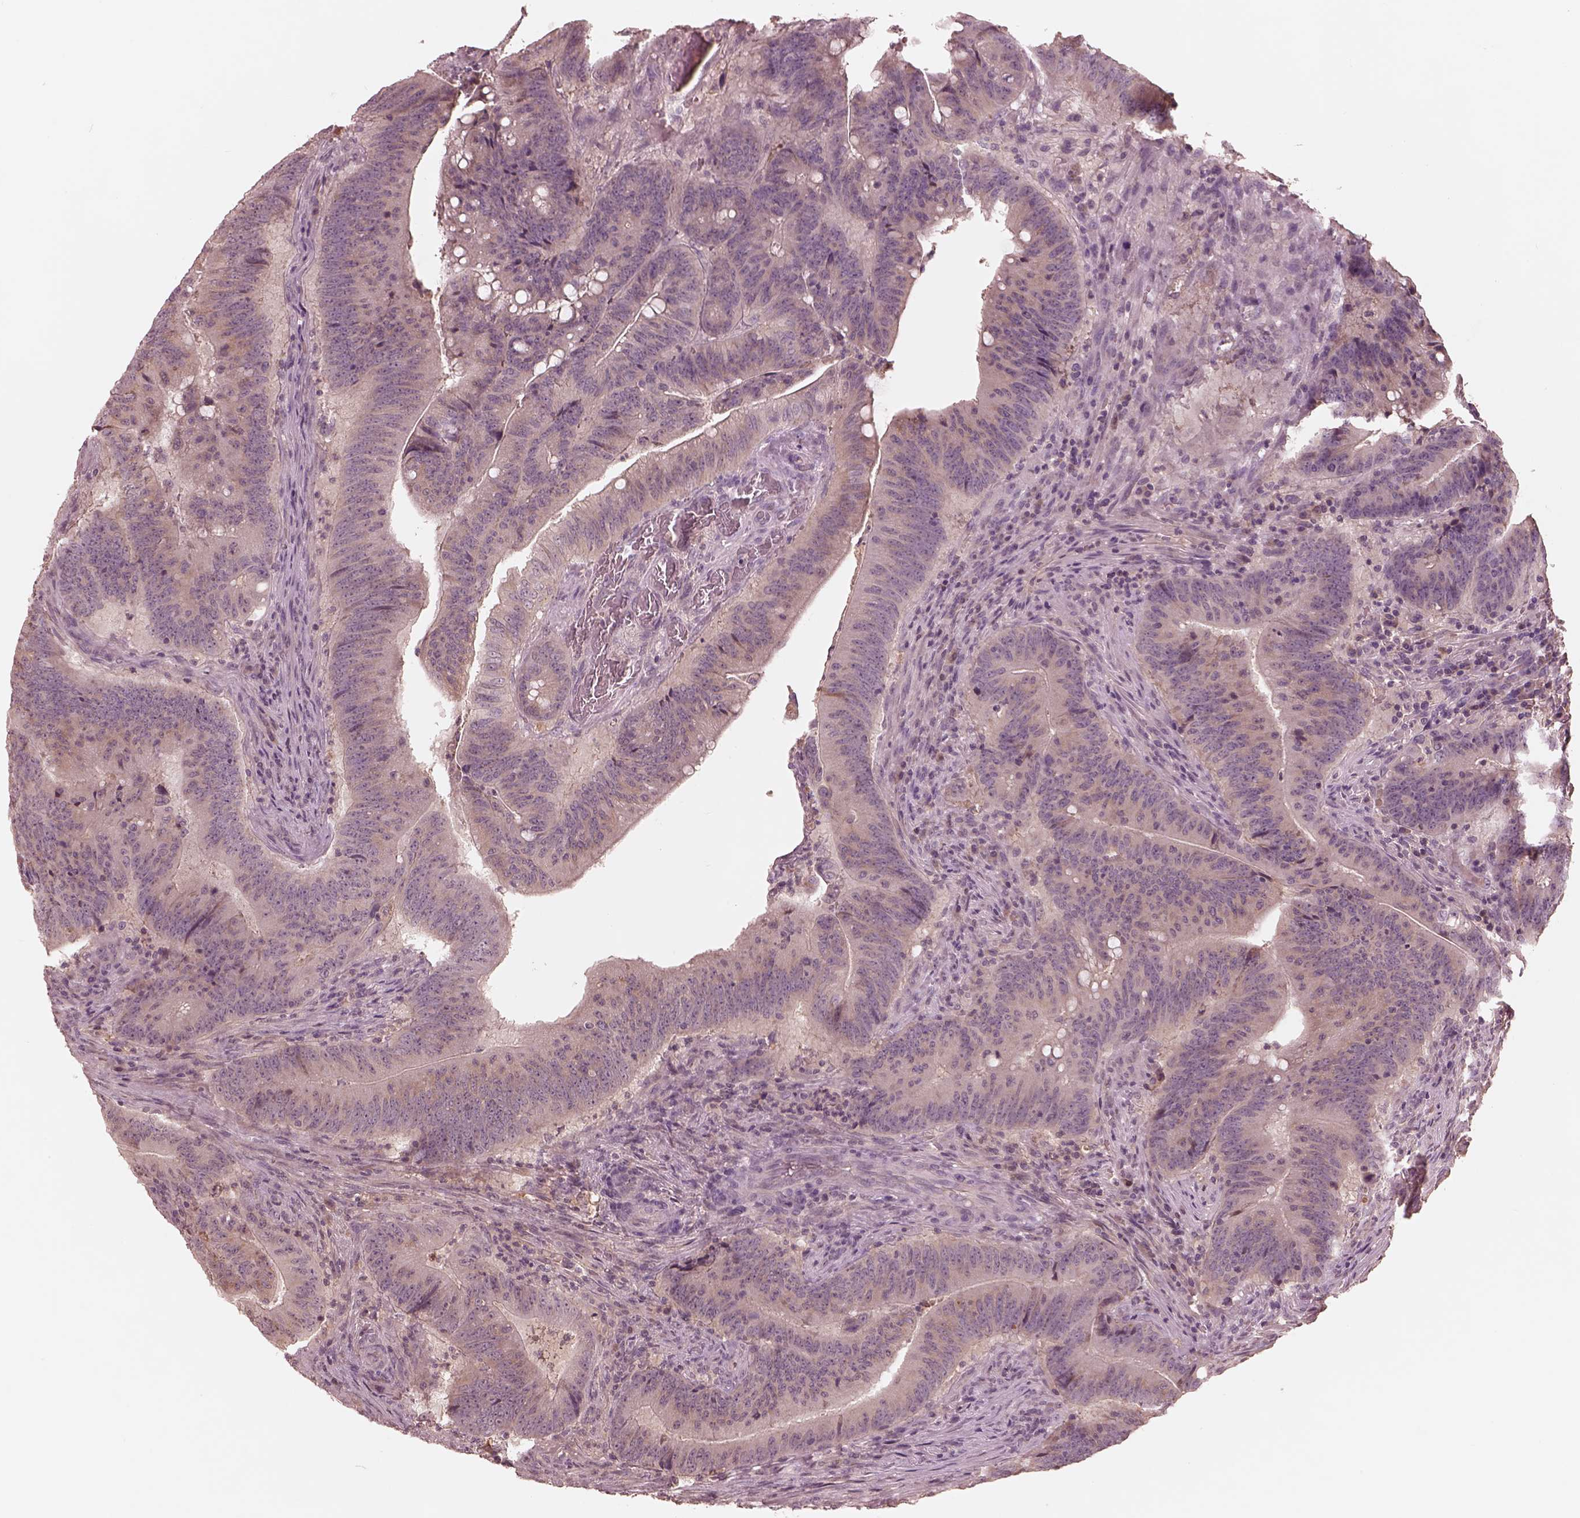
{"staining": {"intensity": "negative", "quantity": "none", "location": "none"}, "tissue": "colorectal cancer", "cell_type": "Tumor cells", "image_type": "cancer", "snomed": [{"axis": "morphology", "description": "Adenocarcinoma, NOS"}, {"axis": "topography", "description": "Colon"}], "caption": "A histopathology image of adenocarcinoma (colorectal) stained for a protein exhibits no brown staining in tumor cells.", "gene": "TF", "patient": {"sex": "female", "age": 87}}